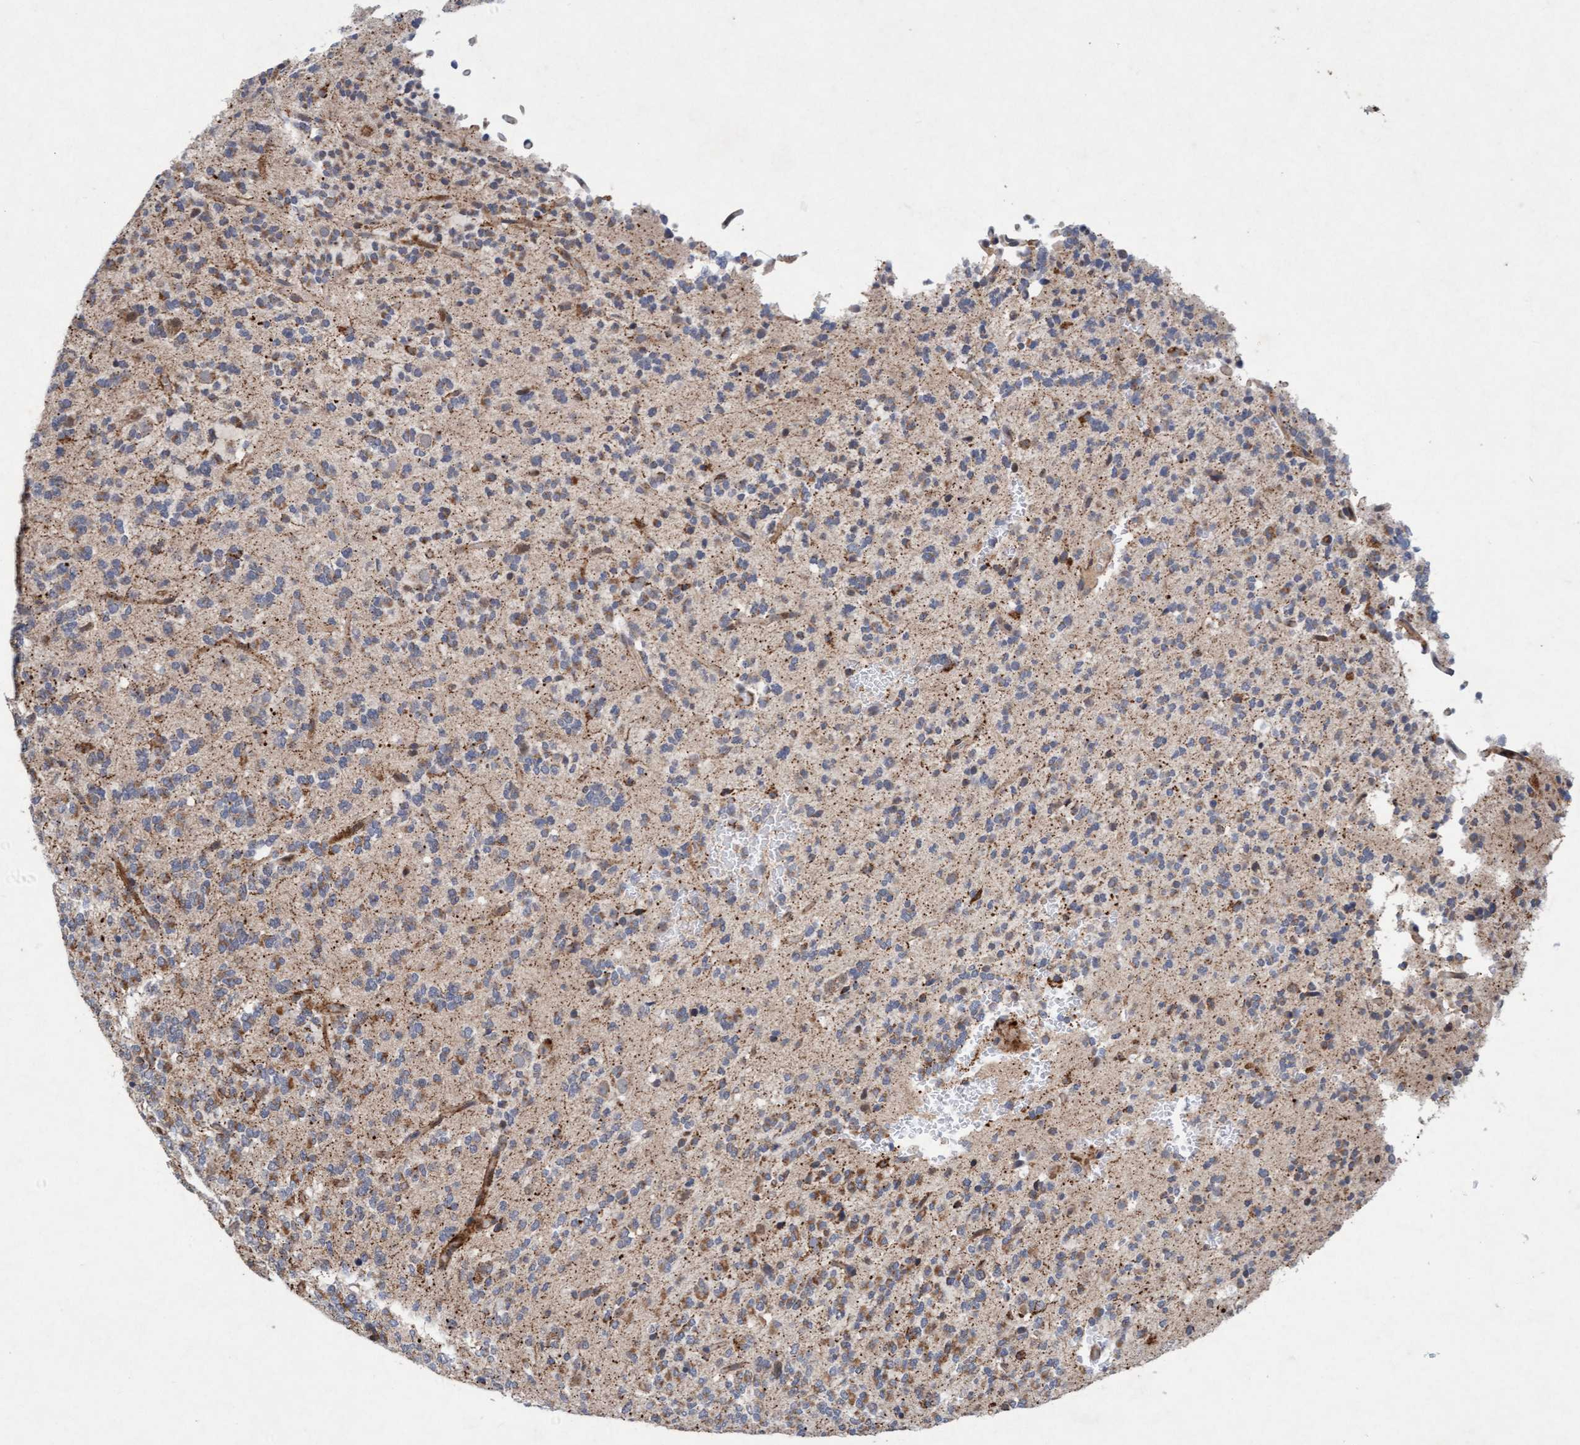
{"staining": {"intensity": "weak", "quantity": "25%-75%", "location": "cytoplasmic/membranous"}, "tissue": "glioma", "cell_type": "Tumor cells", "image_type": "cancer", "snomed": [{"axis": "morphology", "description": "Glioma, malignant, Low grade"}, {"axis": "topography", "description": "Brain"}], "caption": "Protein expression analysis of glioma exhibits weak cytoplasmic/membranous expression in about 25%-75% of tumor cells.", "gene": "TMEM70", "patient": {"sex": "male", "age": 38}}